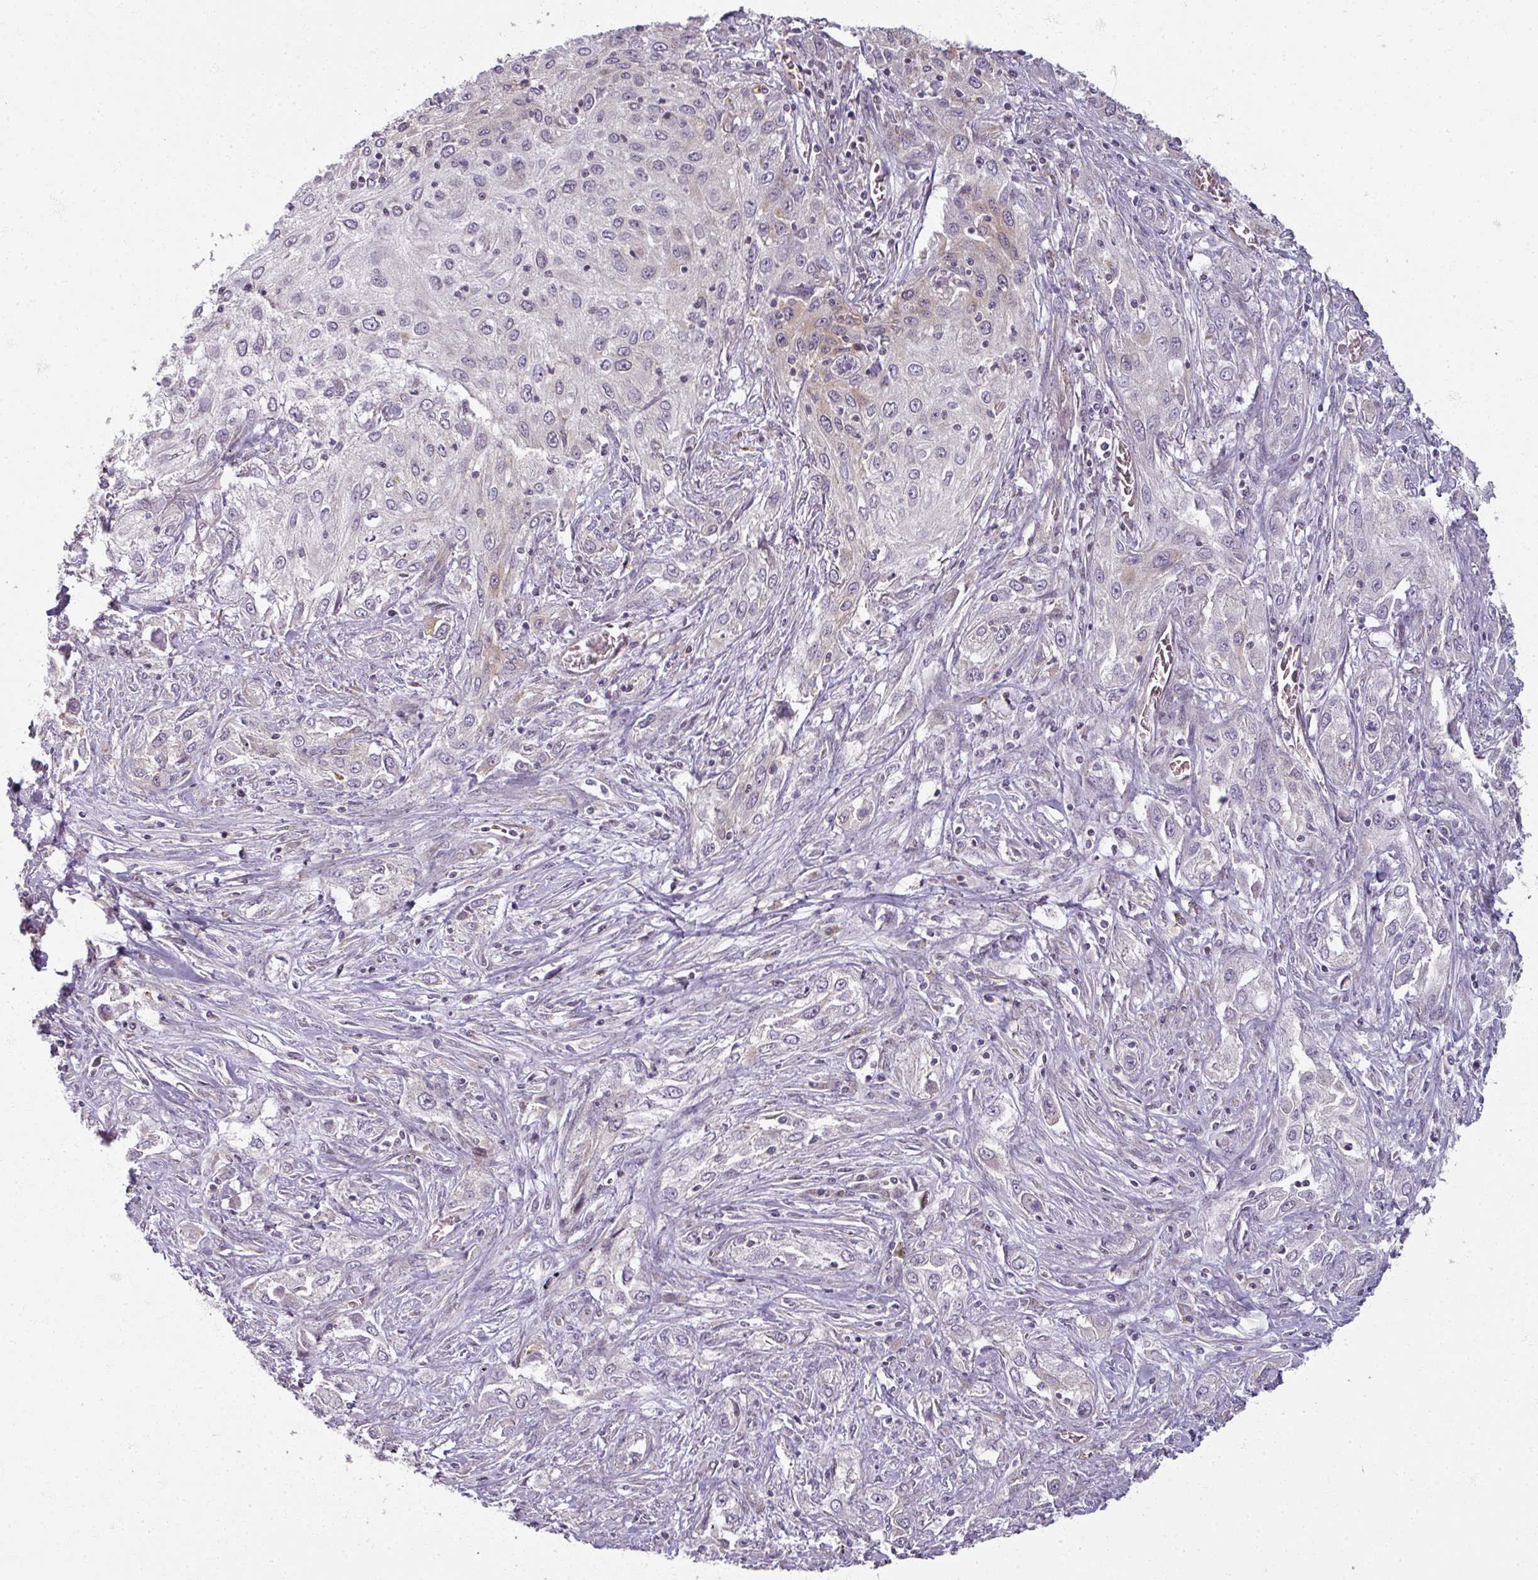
{"staining": {"intensity": "negative", "quantity": "none", "location": "none"}, "tissue": "lung cancer", "cell_type": "Tumor cells", "image_type": "cancer", "snomed": [{"axis": "morphology", "description": "Squamous cell carcinoma, NOS"}, {"axis": "topography", "description": "Lung"}], "caption": "A micrograph of human lung squamous cell carcinoma is negative for staining in tumor cells.", "gene": "AGPAT4", "patient": {"sex": "female", "age": 69}}